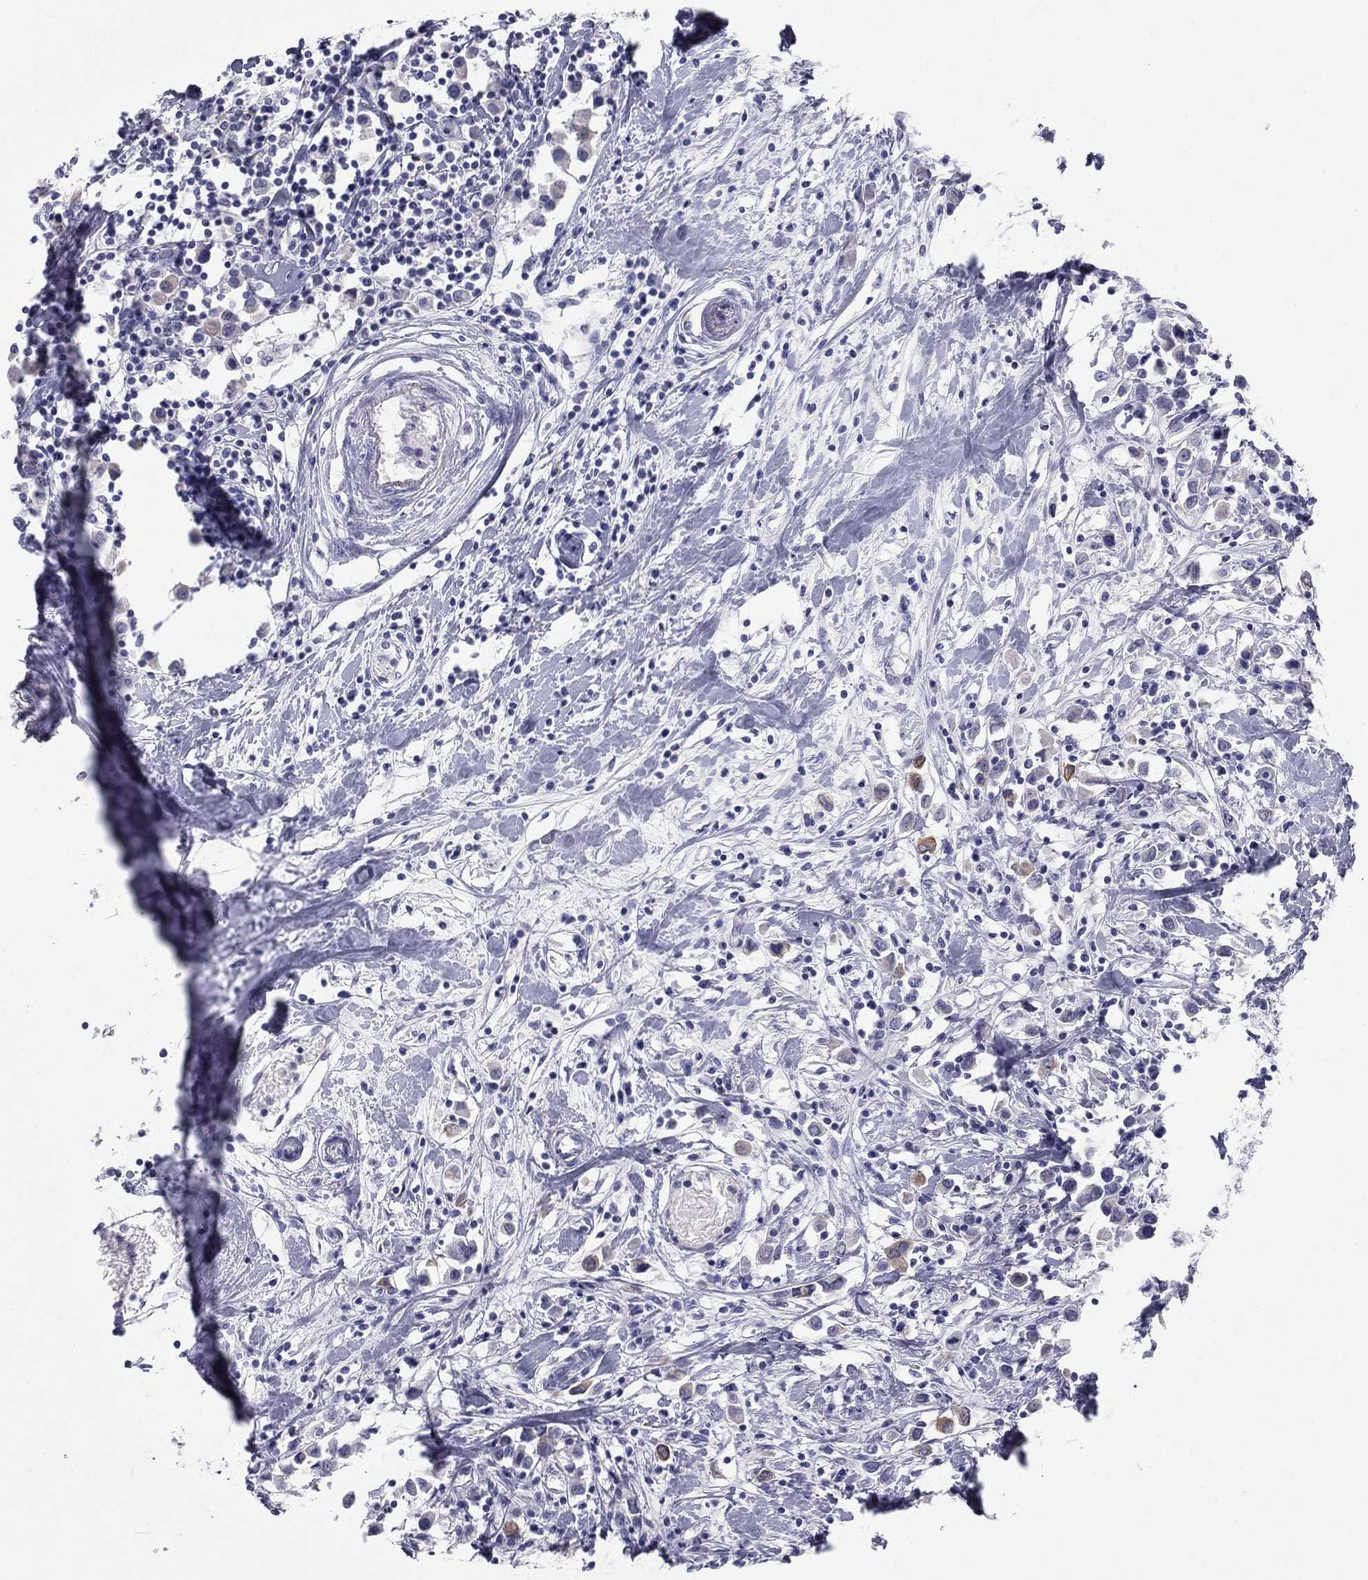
{"staining": {"intensity": "weak", "quantity": "<25%", "location": "cytoplasmic/membranous"}, "tissue": "breast cancer", "cell_type": "Tumor cells", "image_type": "cancer", "snomed": [{"axis": "morphology", "description": "Duct carcinoma"}, {"axis": "topography", "description": "Breast"}], "caption": "Image shows no significant protein staining in tumor cells of breast cancer (infiltrating ductal carcinoma). Nuclei are stained in blue.", "gene": "KRT75", "patient": {"sex": "female", "age": 61}}